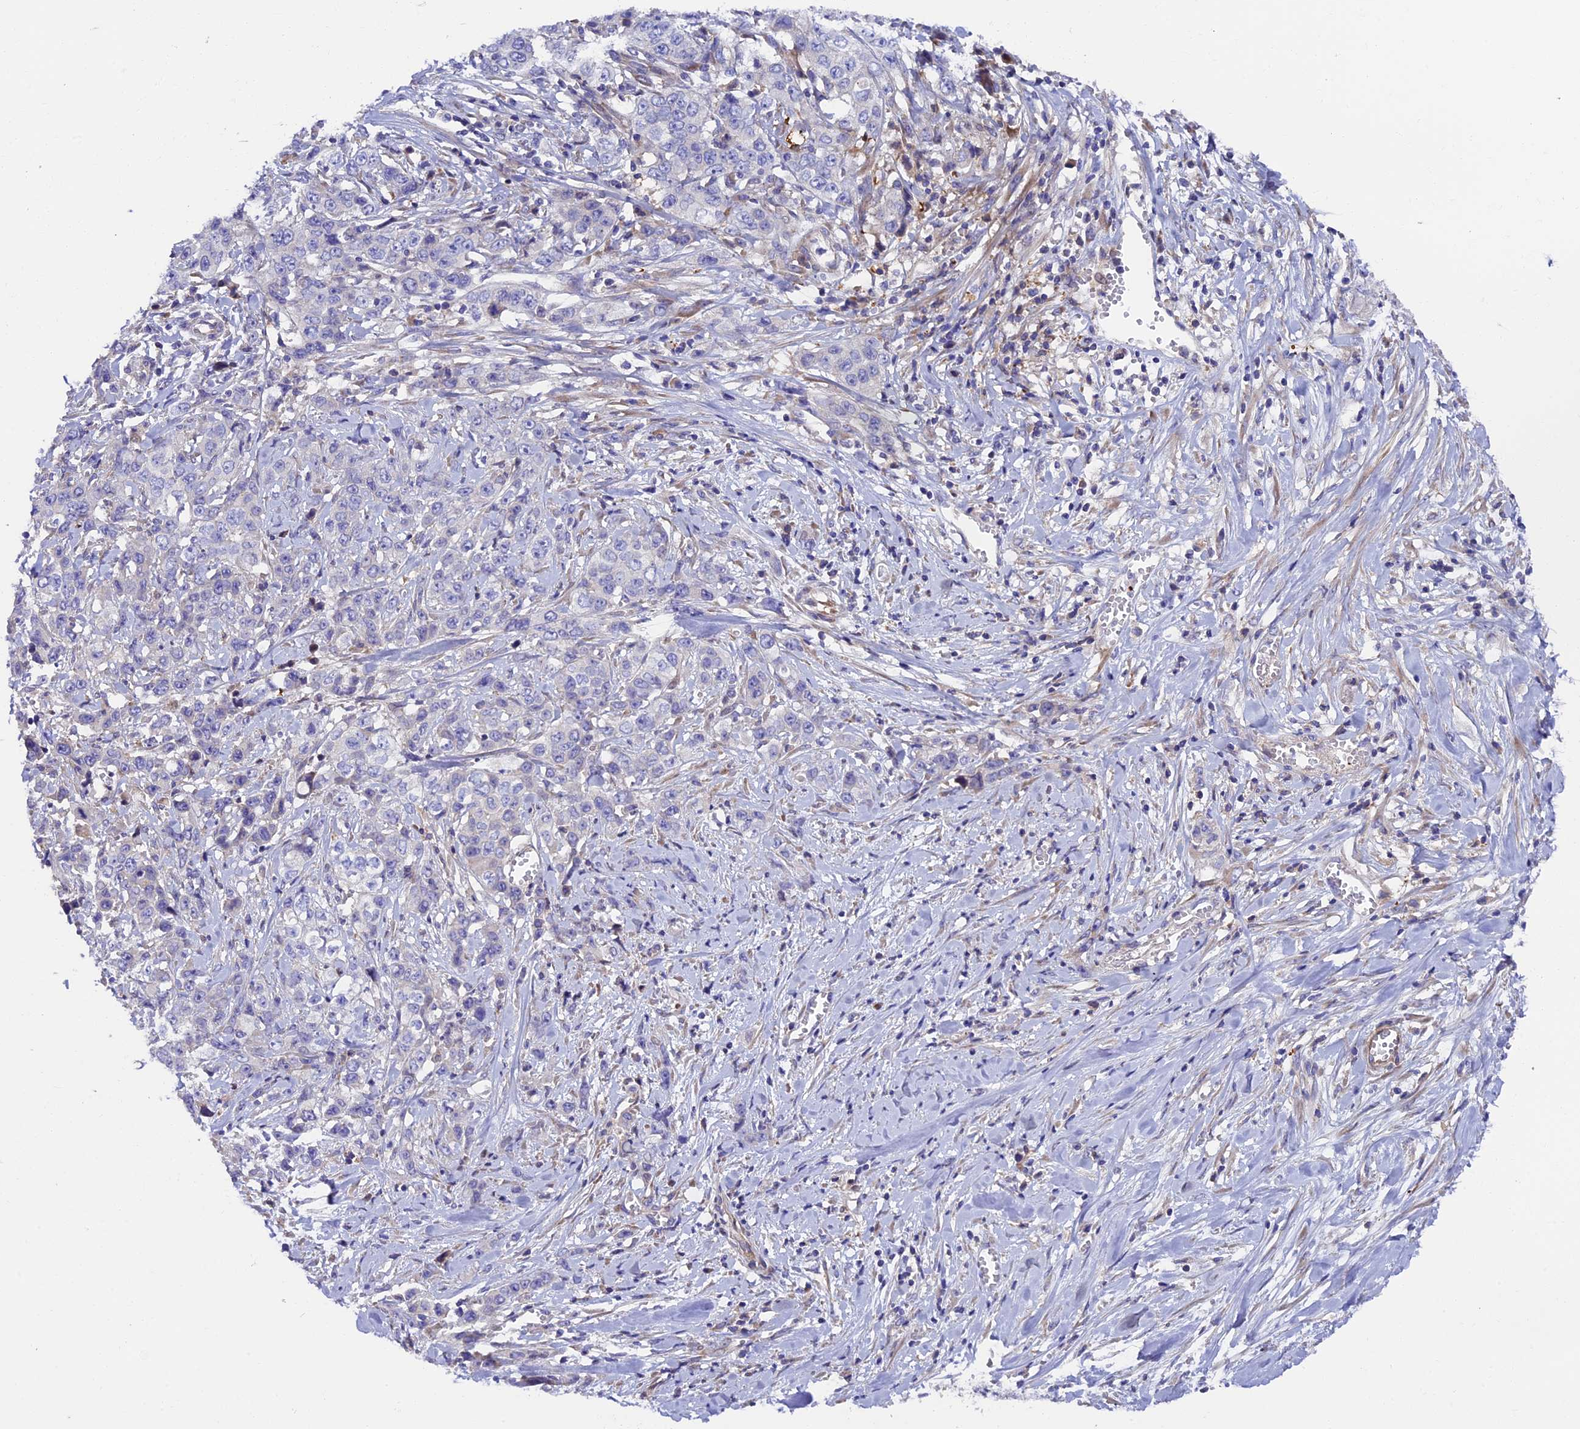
{"staining": {"intensity": "negative", "quantity": "none", "location": "none"}, "tissue": "stomach cancer", "cell_type": "Tumor cells", "image_type": "cancer", "snomed": [{"axis": "morphology", "description": "Adenocarcinoma, NOS"}, {"axis": "topography", "description": "Stomach, upper"}], "caption": "The micrograph demonstrates no staining of tumor cells in stomach adenocarcinoma.", "gene": "PIGU", "patient": {"sex": "male", "age": 62}}